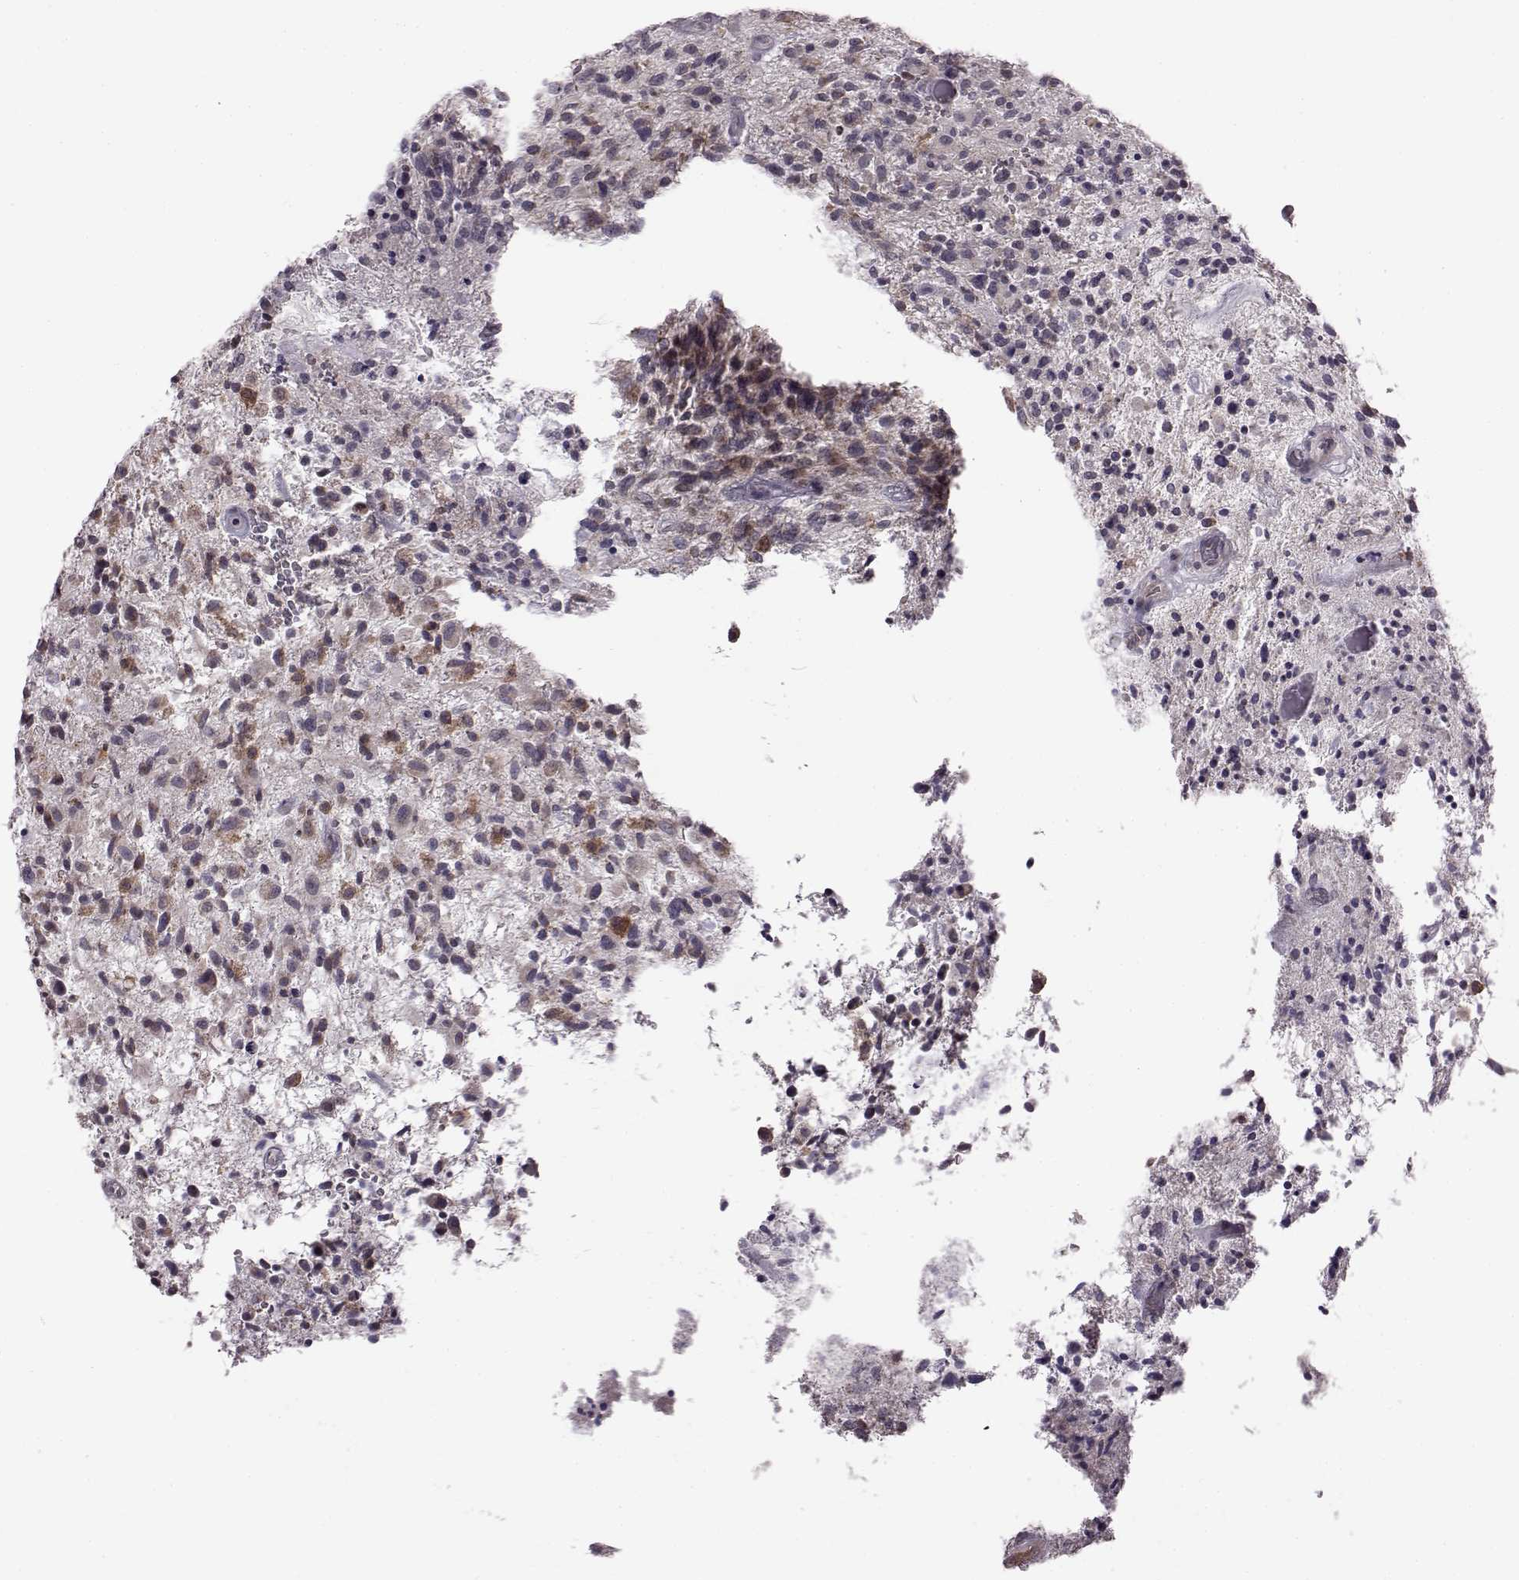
{"staining": {"intensity": "negative", "quantity": "none", "location": "none"}, "tissue": "glioma", "cell_type": "Tumor cells", "image_type": "cancer", "snomed": [{"axis": "morphology", "description": "Glioma, malignant, High grade"}, {"axis": "topography", "description": "Brain"}], "caption": "Malignant high-grade glioma was stained to show a protein in brown. There is no significant expression in tumor cells.", "gene": "DOK2", "patient": {"sex": "male", "age": 47}}